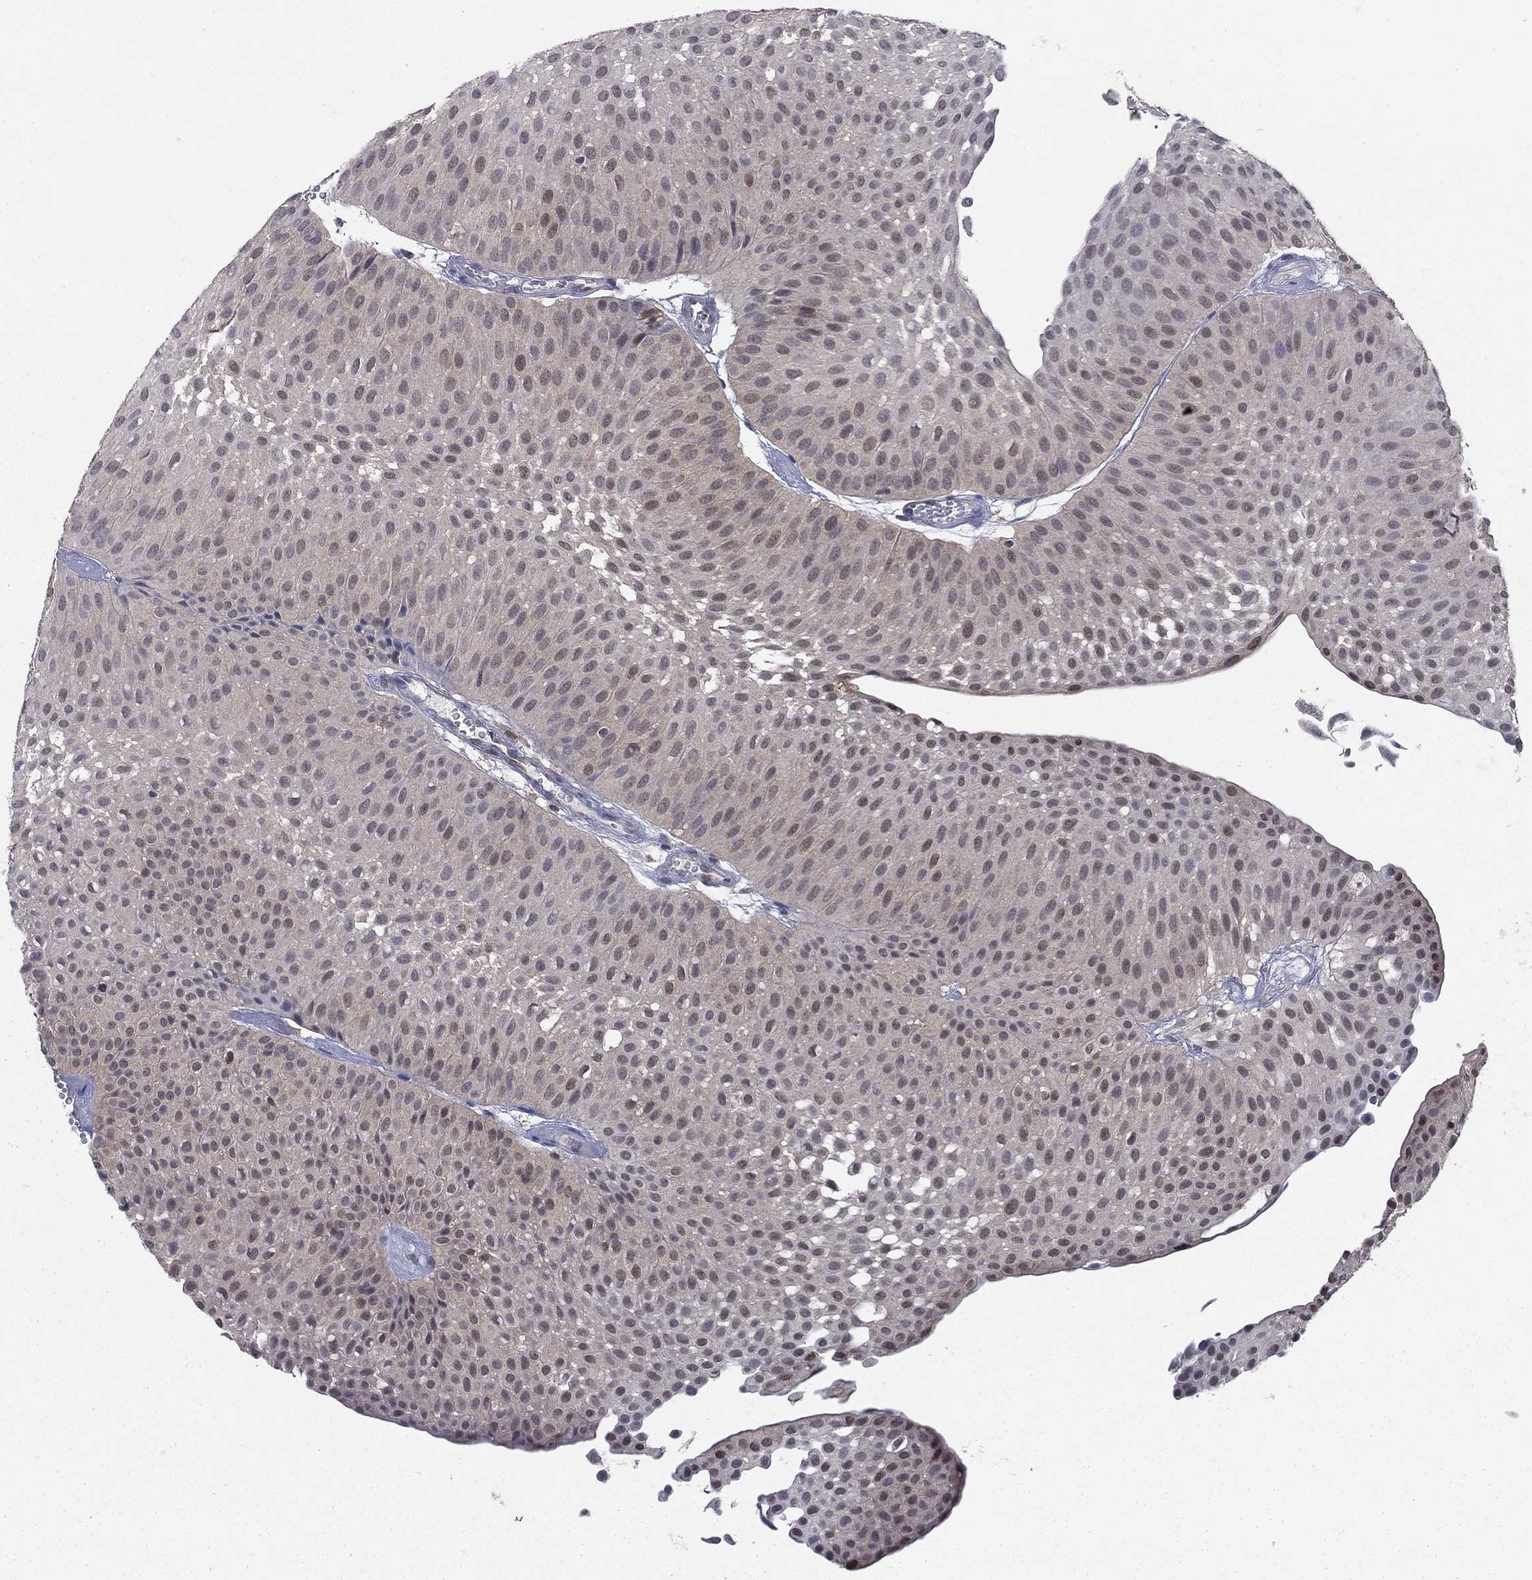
{"staining": {"intensity": "moderate", "quantity": "<25%", "location": "nuclear"}, "tissue": "urothelial cancer", "cell_type": "Tumor cells", "image_type": "cancer", "snomed": [{"axis": "morphology", "description": "Urothelial carcinoma, Low grade"}, {"axis": "topography", "description": "Urinary bladder"}], "caption": "An immunohistochemistry histopathology image of neoplastic tissue is shown. Protein staining in brown labels moderate nuclear positivity in urothelial cancer within tumor cells.", "gene": "FKBP4", "patient": {"sex": "male", "age": 64}}